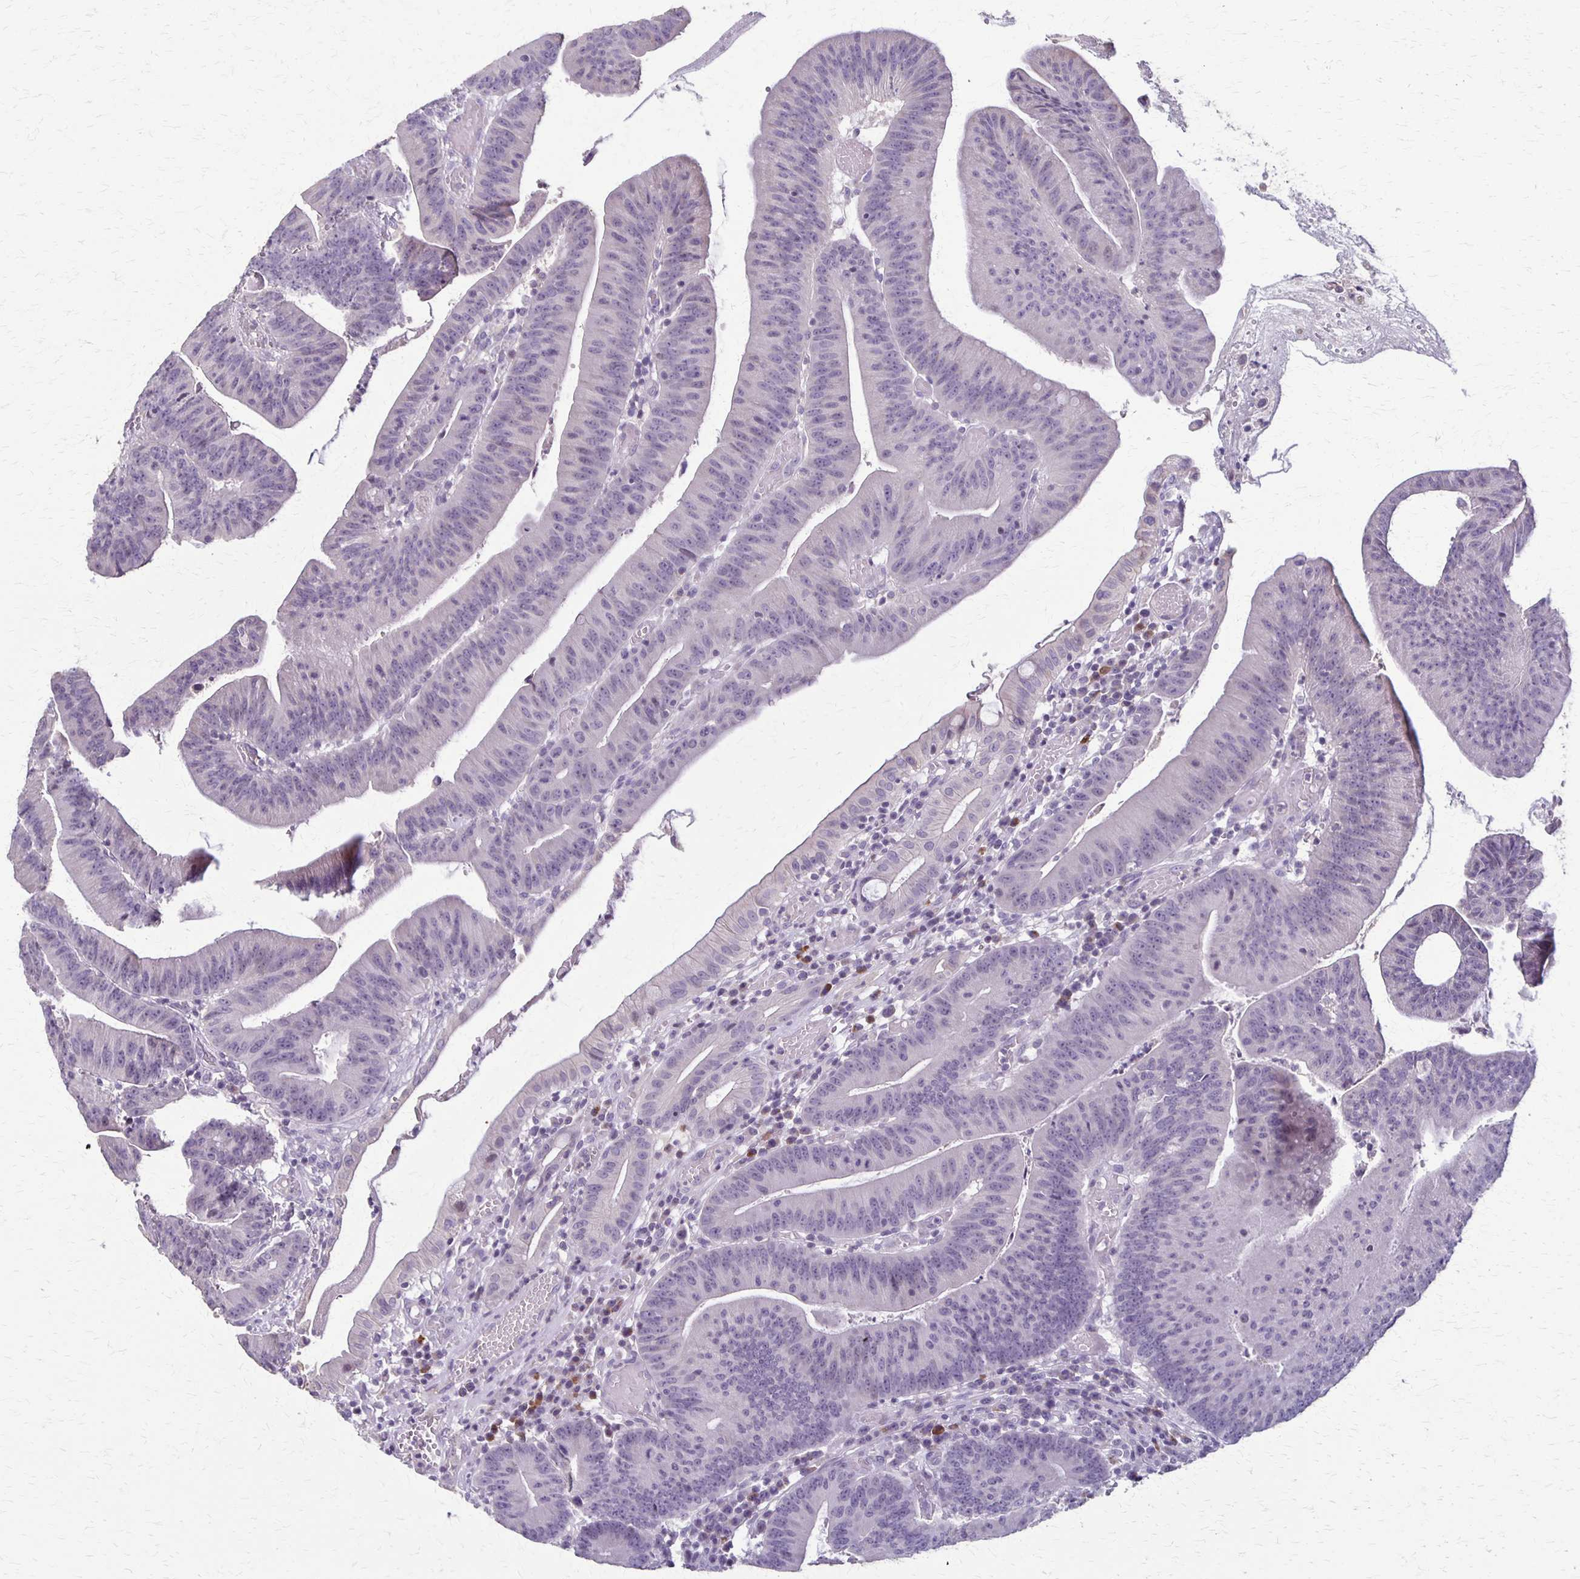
{"staining": {"intensity": "negative", "quantity": "none", "location": "none"}, "tissue": "colorectal cancer", "cell_type": "Tumor cells", "image_type": "cancer", "snomed": [{"axis": "morphology", "description": "Adenocarcinoma, NOS"}, {"axis": "topography", "description": "Colon"}], "caption": "Histopathology image shows no significant protein positivity in tumor cells of colorectal cancer (adenocarcinoma).", "gene": "SLC35E2B", "patient": {"sex": "female", "age": 78}}